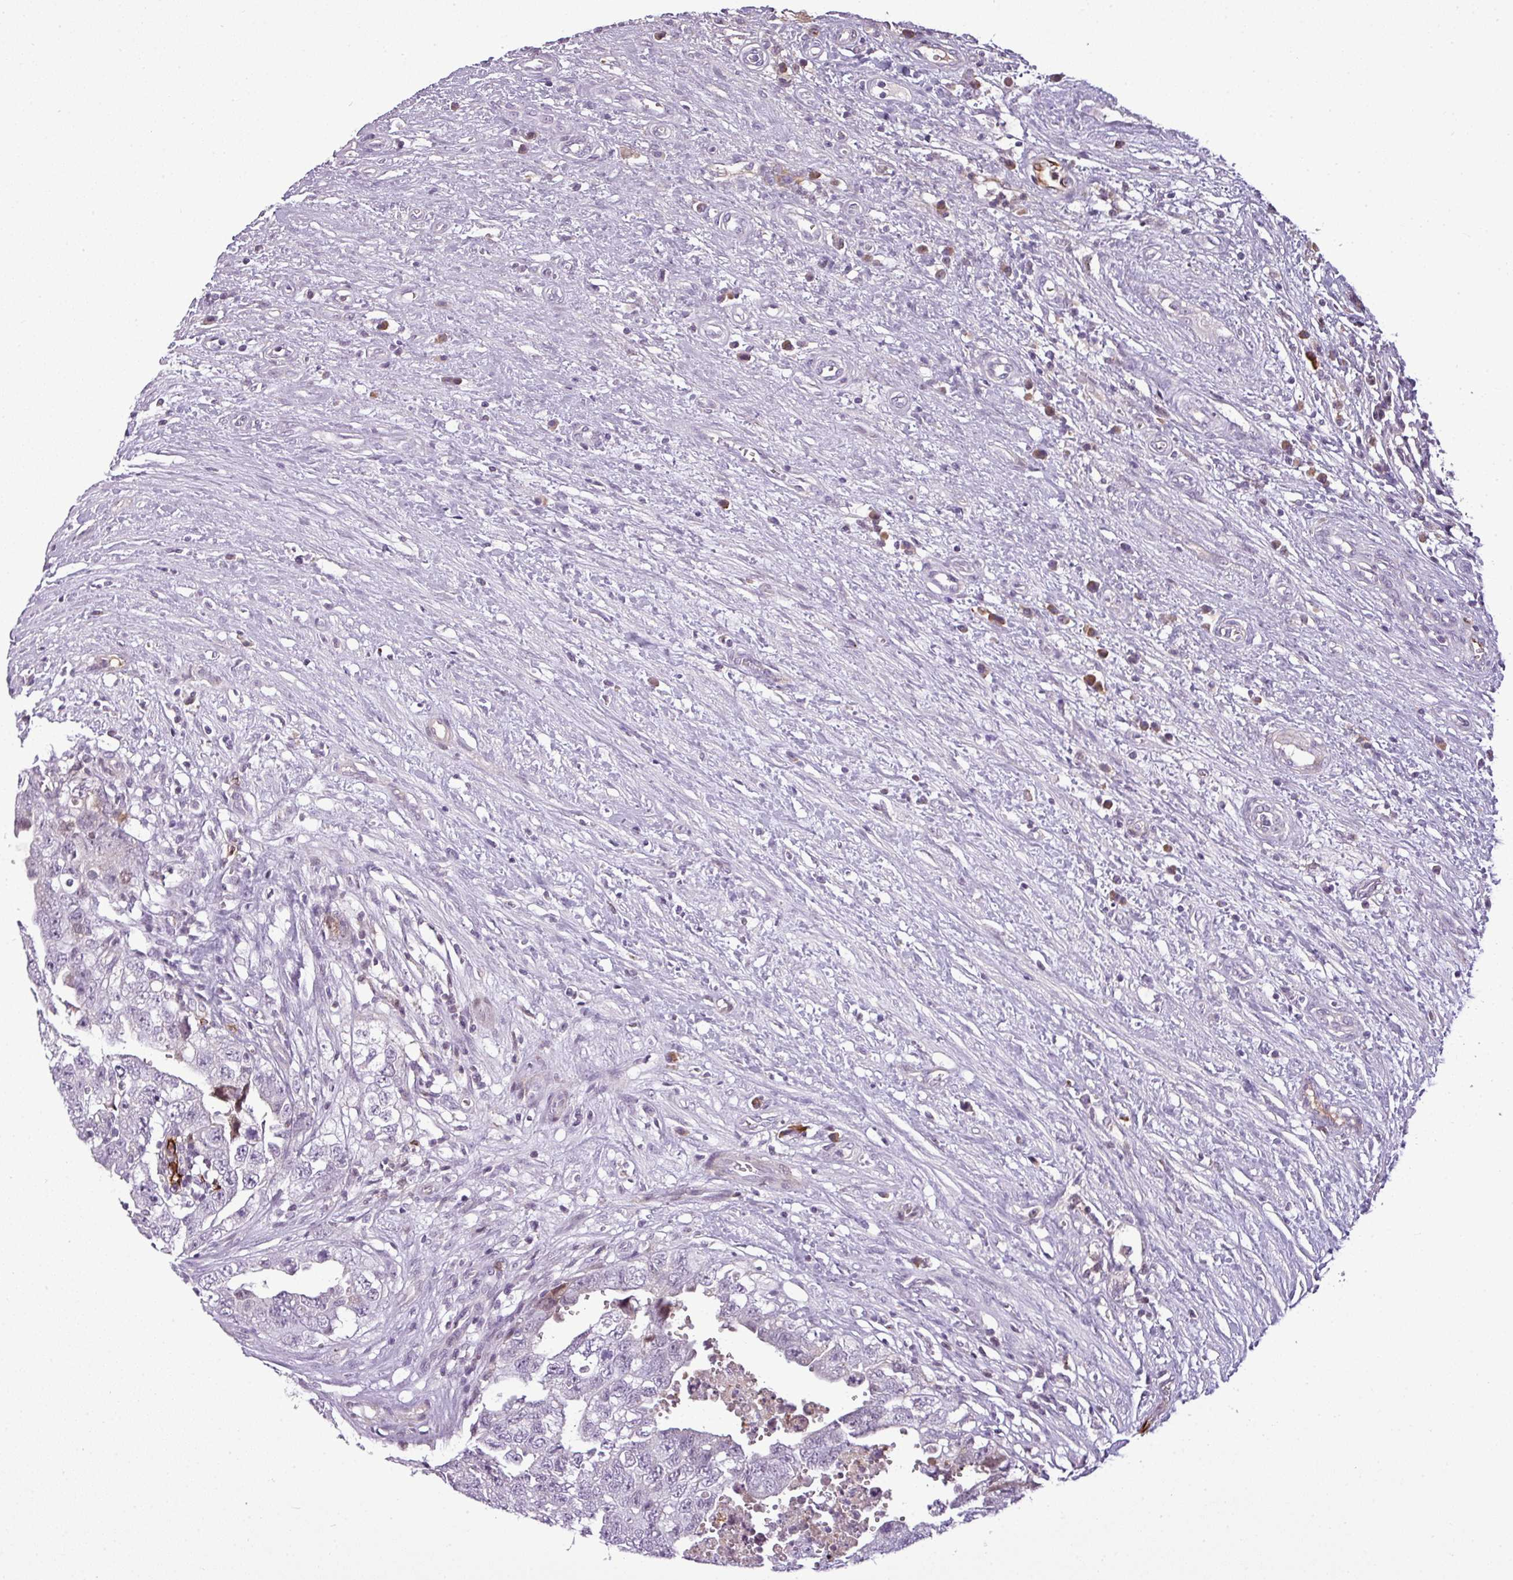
{"staining": {"intensity": "moderate", "quantity": "<25%", "location": "cytoplasmic/membranous"}, "tissue": "testis cancer", "cell_type": "Tumor cells", "image_type": "cancer", "snomed": [{"axis": "morphology", "description": "Seminoma, NOS"}, {"axis": "morphology", "description": "Carcinoma, Embryonal, NOS"}, {"axis": "topography", "description": "Testis"}], "caption": "Testis cancer (seminoma) stained with a brown dye reveals moderate cytoplasmic/membranous positive expression in approximately <25% of tumor cells.", "gene": "C4B", "patient": {"sex": "male", "age": 29}}